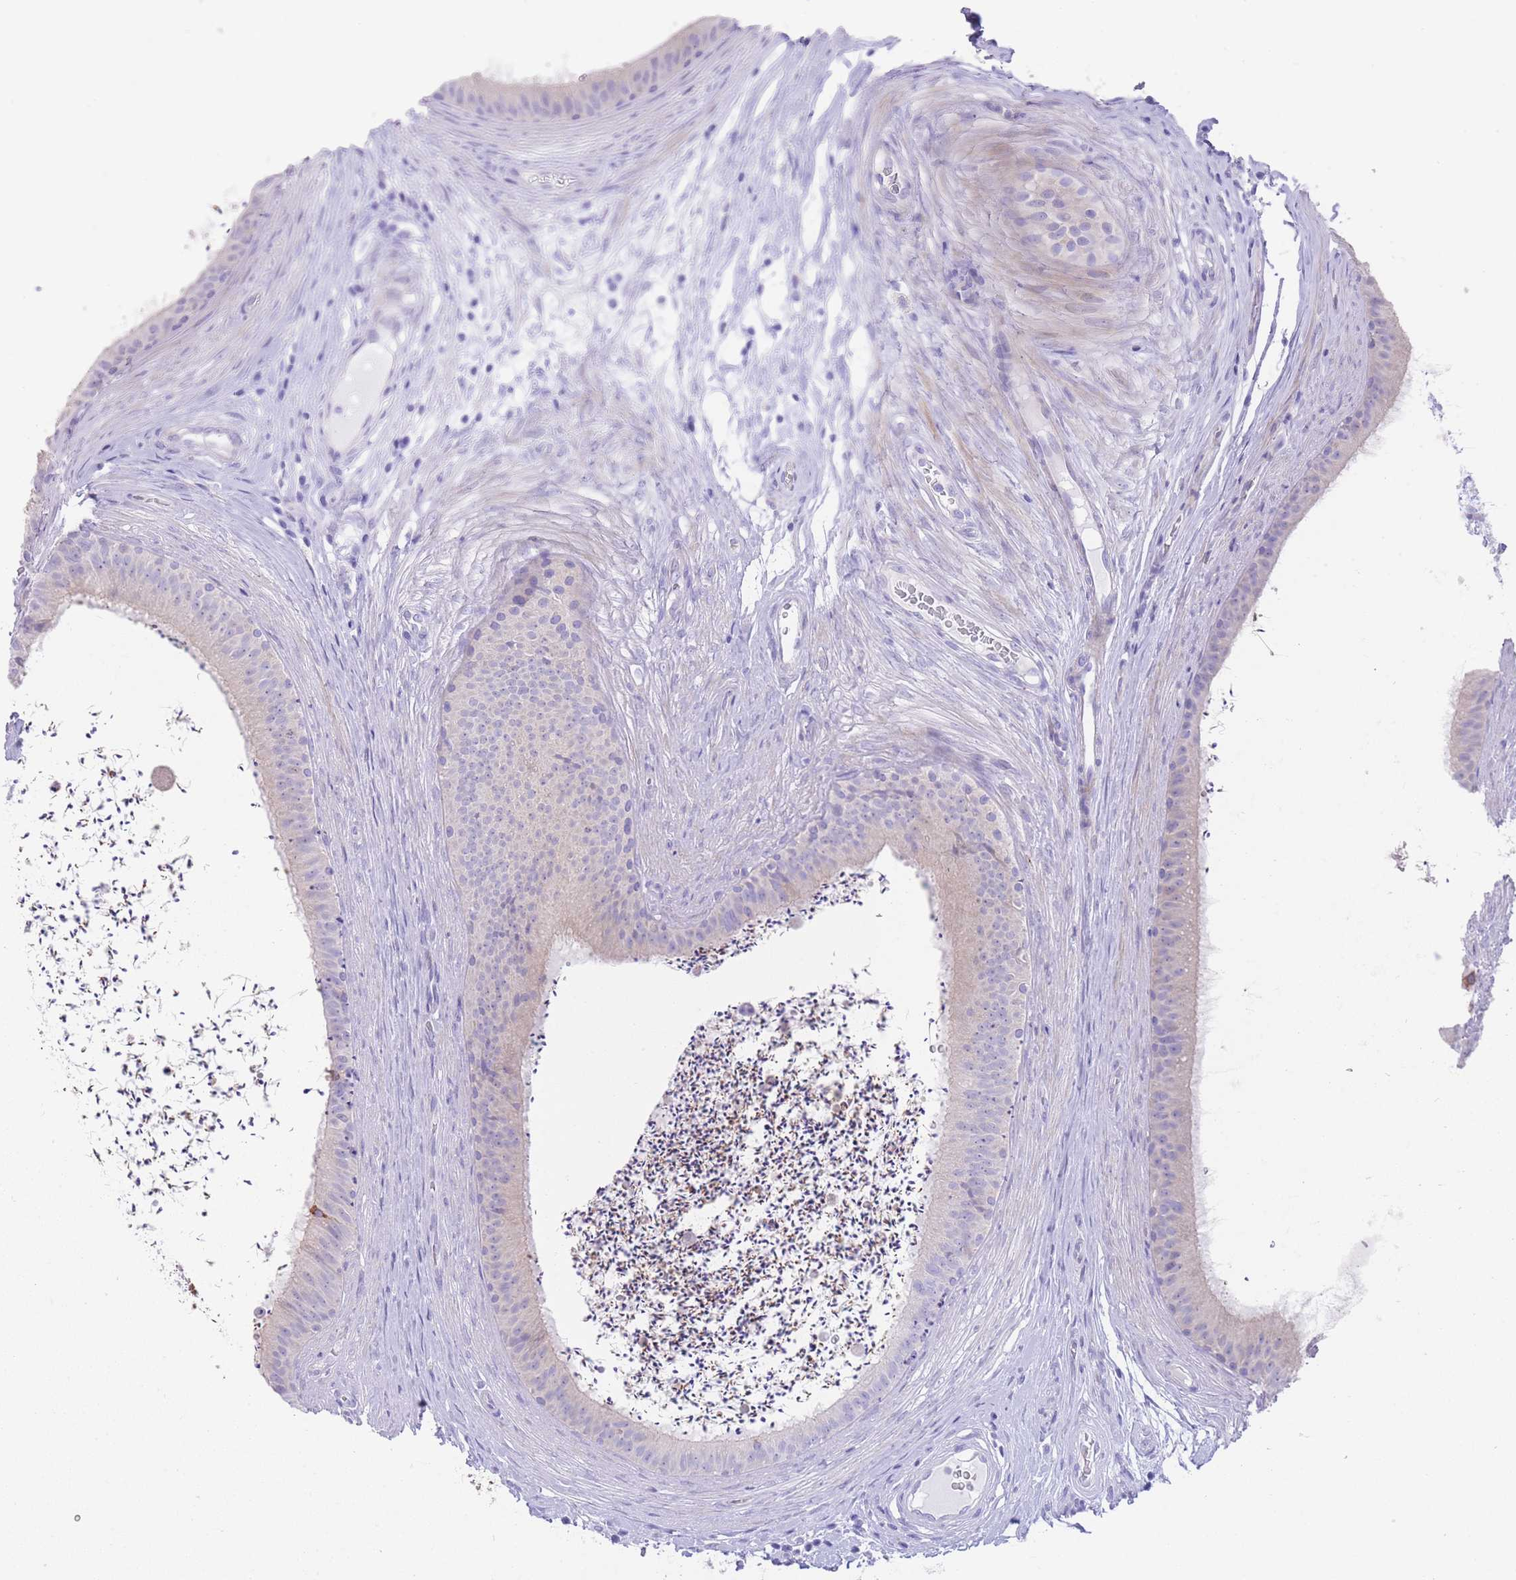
{"staining": {"intensity": "negative", "quantity": "none", "location": "none"}, "tissue": "epididymis", "cell_type": "Glandular cells", "image_type": "normal", "snomed": [{"axis": "morphology", "description": "Normal tissue, NOS"}, {"axis": "topography", "description": "Testis"}, {"axis": "topography", "description": "Epididymis"}], "caption": "Immunohistochemistry (IHC) histopathology image of benign epididymis: human epididymis stained with DAB shows no significant protein staining in glandular cells.", "gene": "QTRT1", "patient": {"sex": "male", "age": 41}}